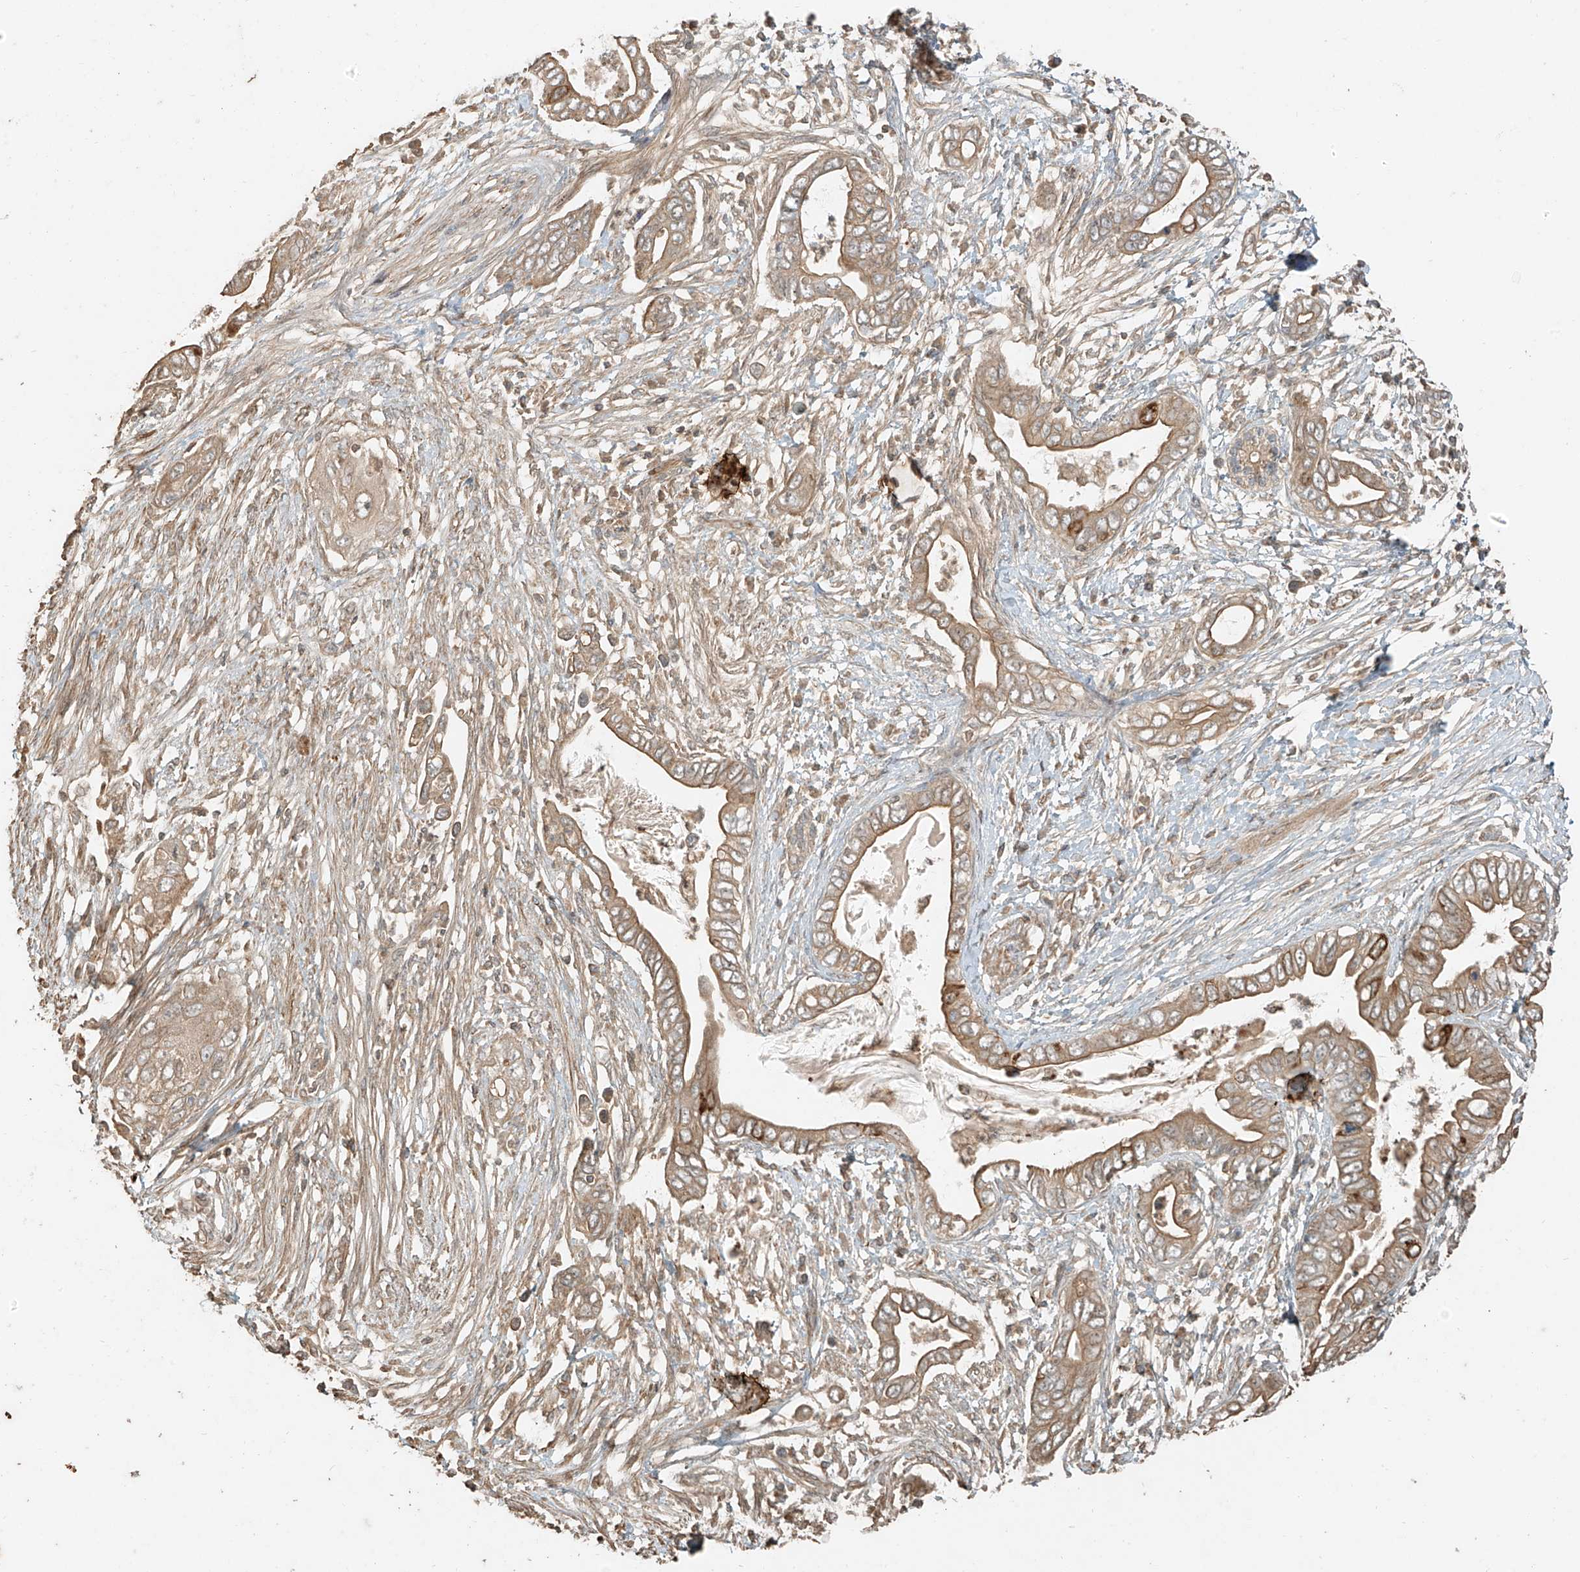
{"staining": {"intensity": "weak", "quantity": ">75%", "location": "cytoplasmic/membranous"}, "tissue": "pancreatic cancer", "cell_type": "Tumor cells", "image_type": "cancer", "snomed": [{"axis": "morphology", "description": "Adenocarcinoma, NOS"}, {"axis": "topography", "description": "Pancreas"}], "caption": "Tumor cells display low levels of weak cytoplasmic/membranous expression in about >75% of cells in pancreatic adenocarcinoma. Nuclei are stained in blue.", "gene": "ANKZF1", "patient": {"sex": "male", "age": 75}}